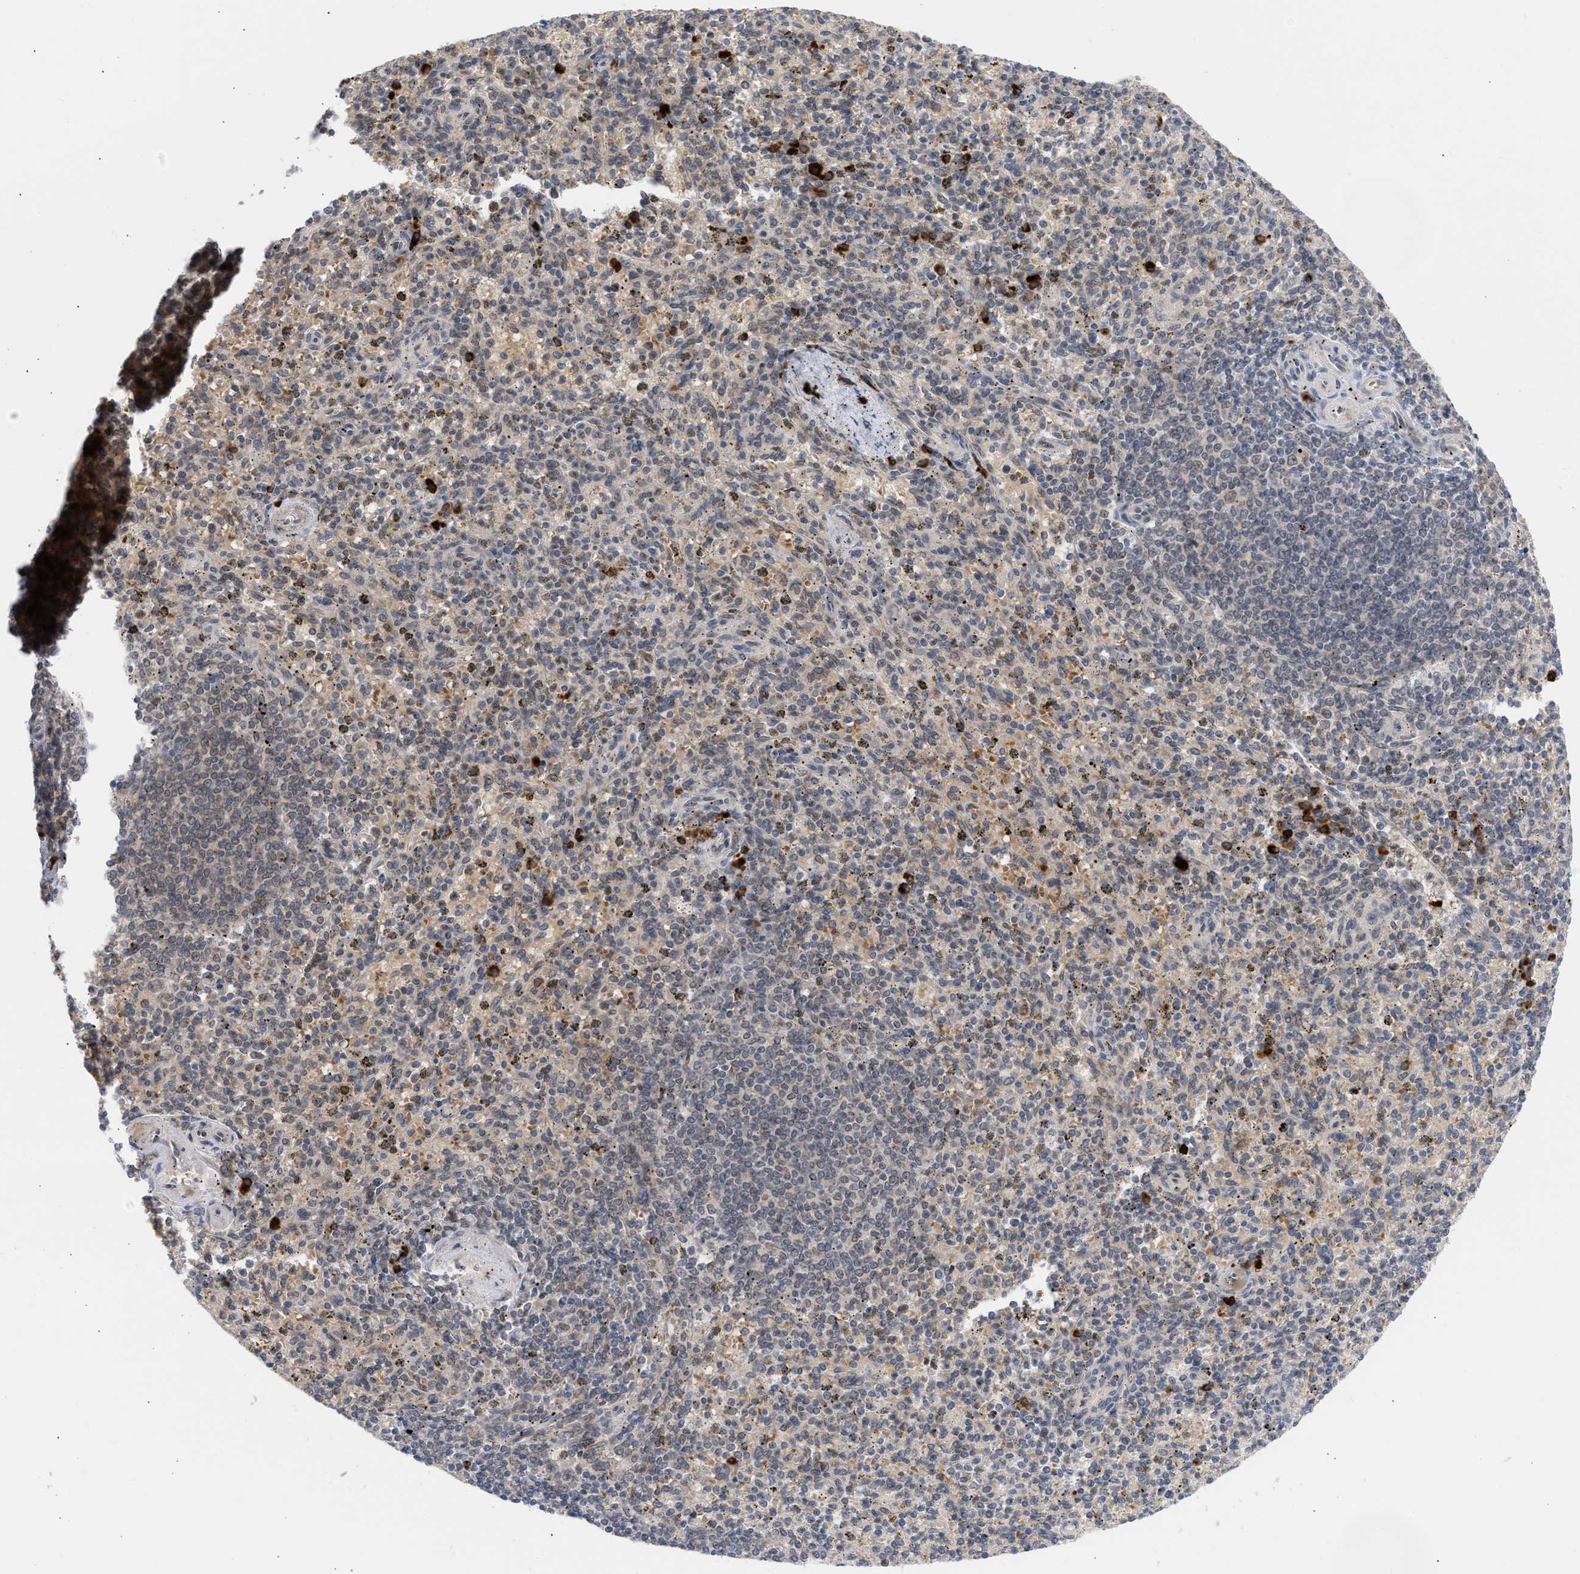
{"staining": {"intensity": "strong", "quantity": "<25%", "location": "cytoplasmic/membranous"}, "tissue": "spleen", "cell_type": "Cells in red pulp", "image_type": "normal", "snomed": [{"axis": "morphology", "description": "Normal tissue, NOS"}, {"axis": "topography", "description": "Spleen"}], "caption": "IHC micrograph of normal spleen stained for a protein (brown), which demonstrates medium levels of strong cytoplasmic/membranous expression in approximately <25% of cells in red pulp.", "gene": "NUP62", "patient": {"sex": "male", "age": 72}}